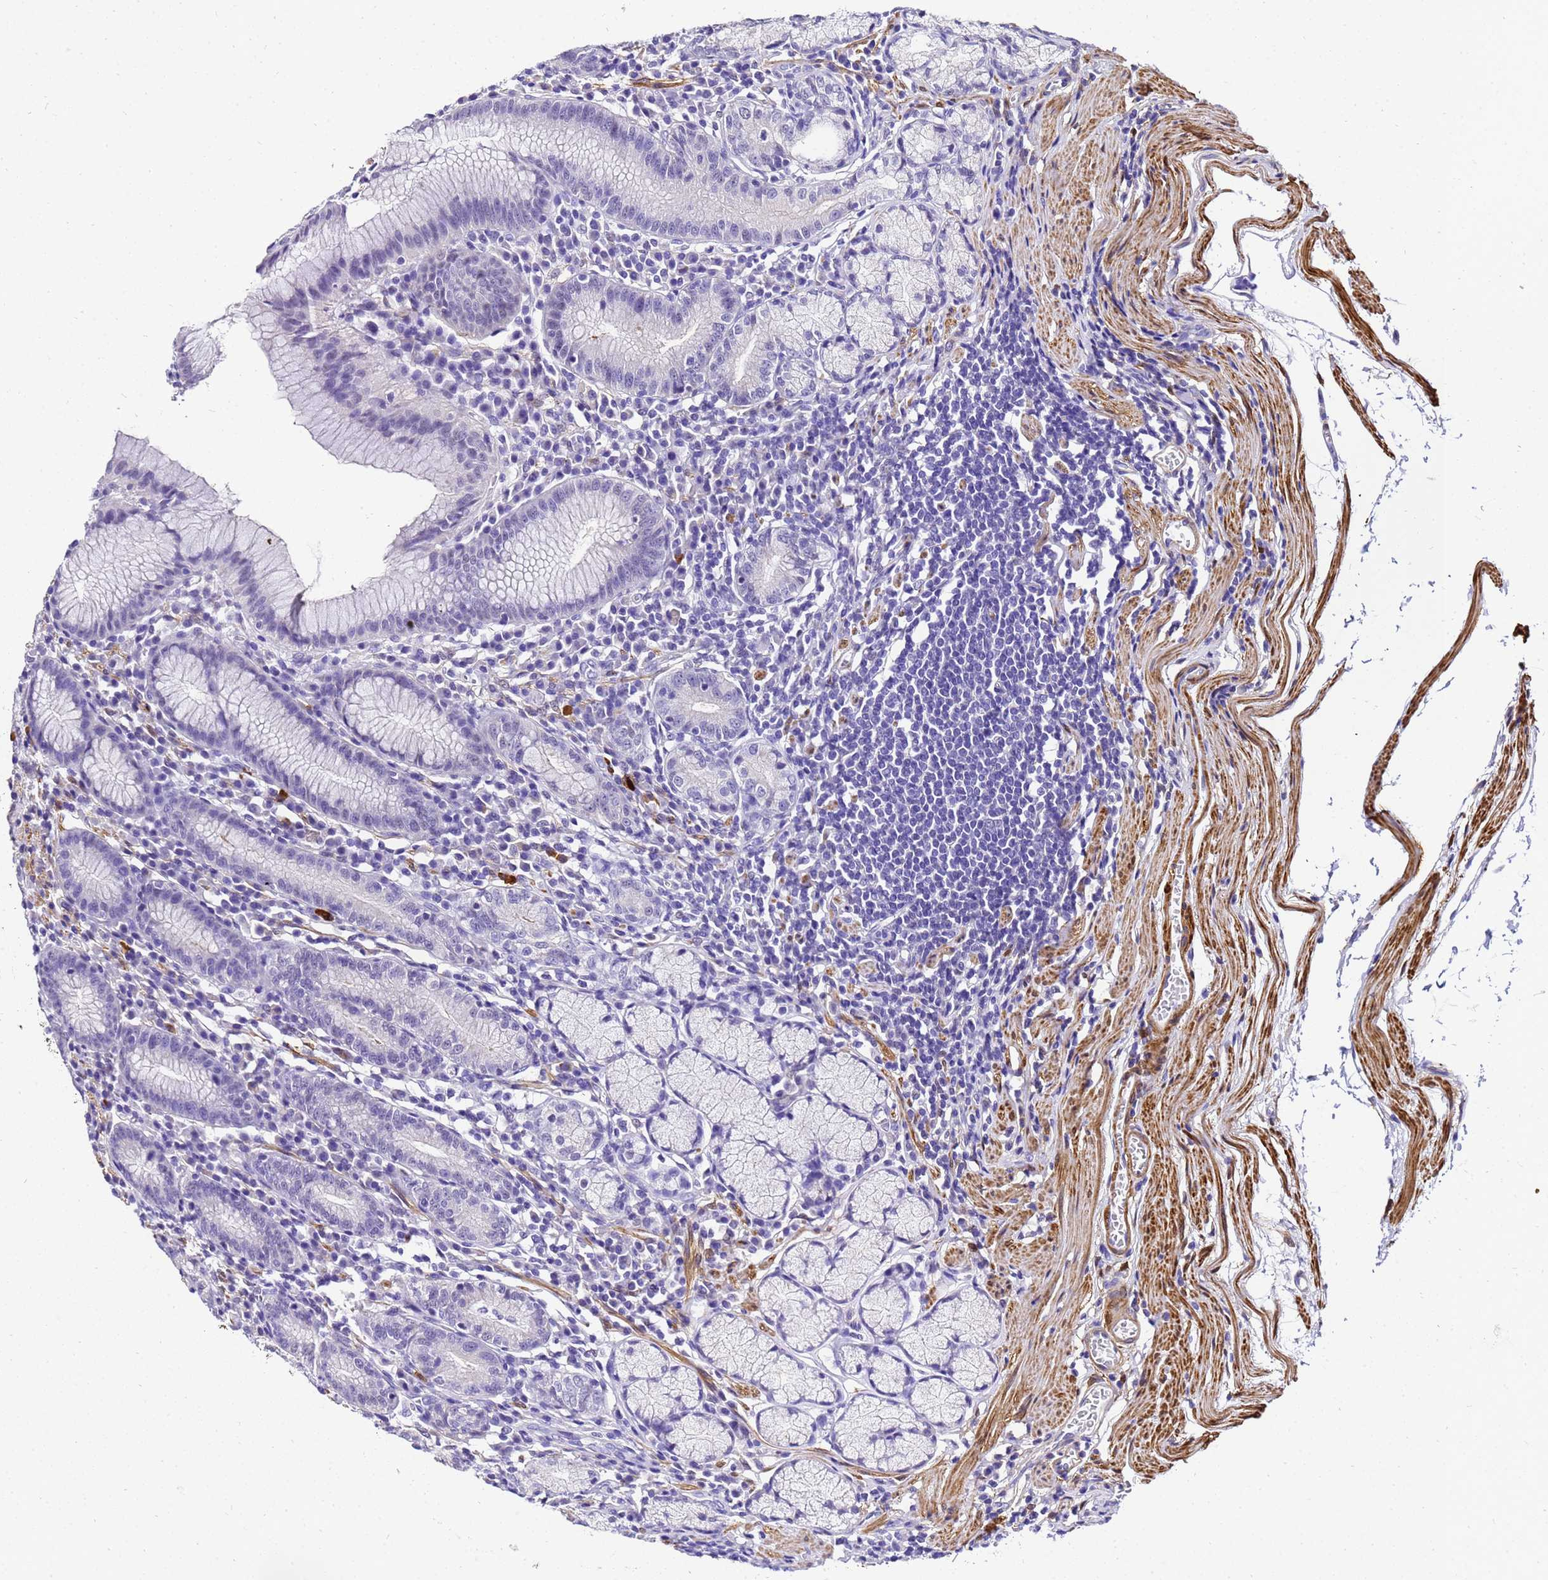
{"staining": {"intensity": "negative", "quantity": "none", "location": "none"}, "tissue": "stomach", "cell_type": "Glandular cells", "image_type": "normal", "snomed": [{"axis": "morphology", "description": "Normal tissue, NOS"}, {"axis": "topography", "description": "Stomach"}], "caption": "This micrograph is of benign stomach stained with IHC to label a protein in brown with the nuclei are counter-stained blue. There is no positivity in glandular cells.", "gene": "HSPB6", "patient": {"sex": "male", "age": 55}}